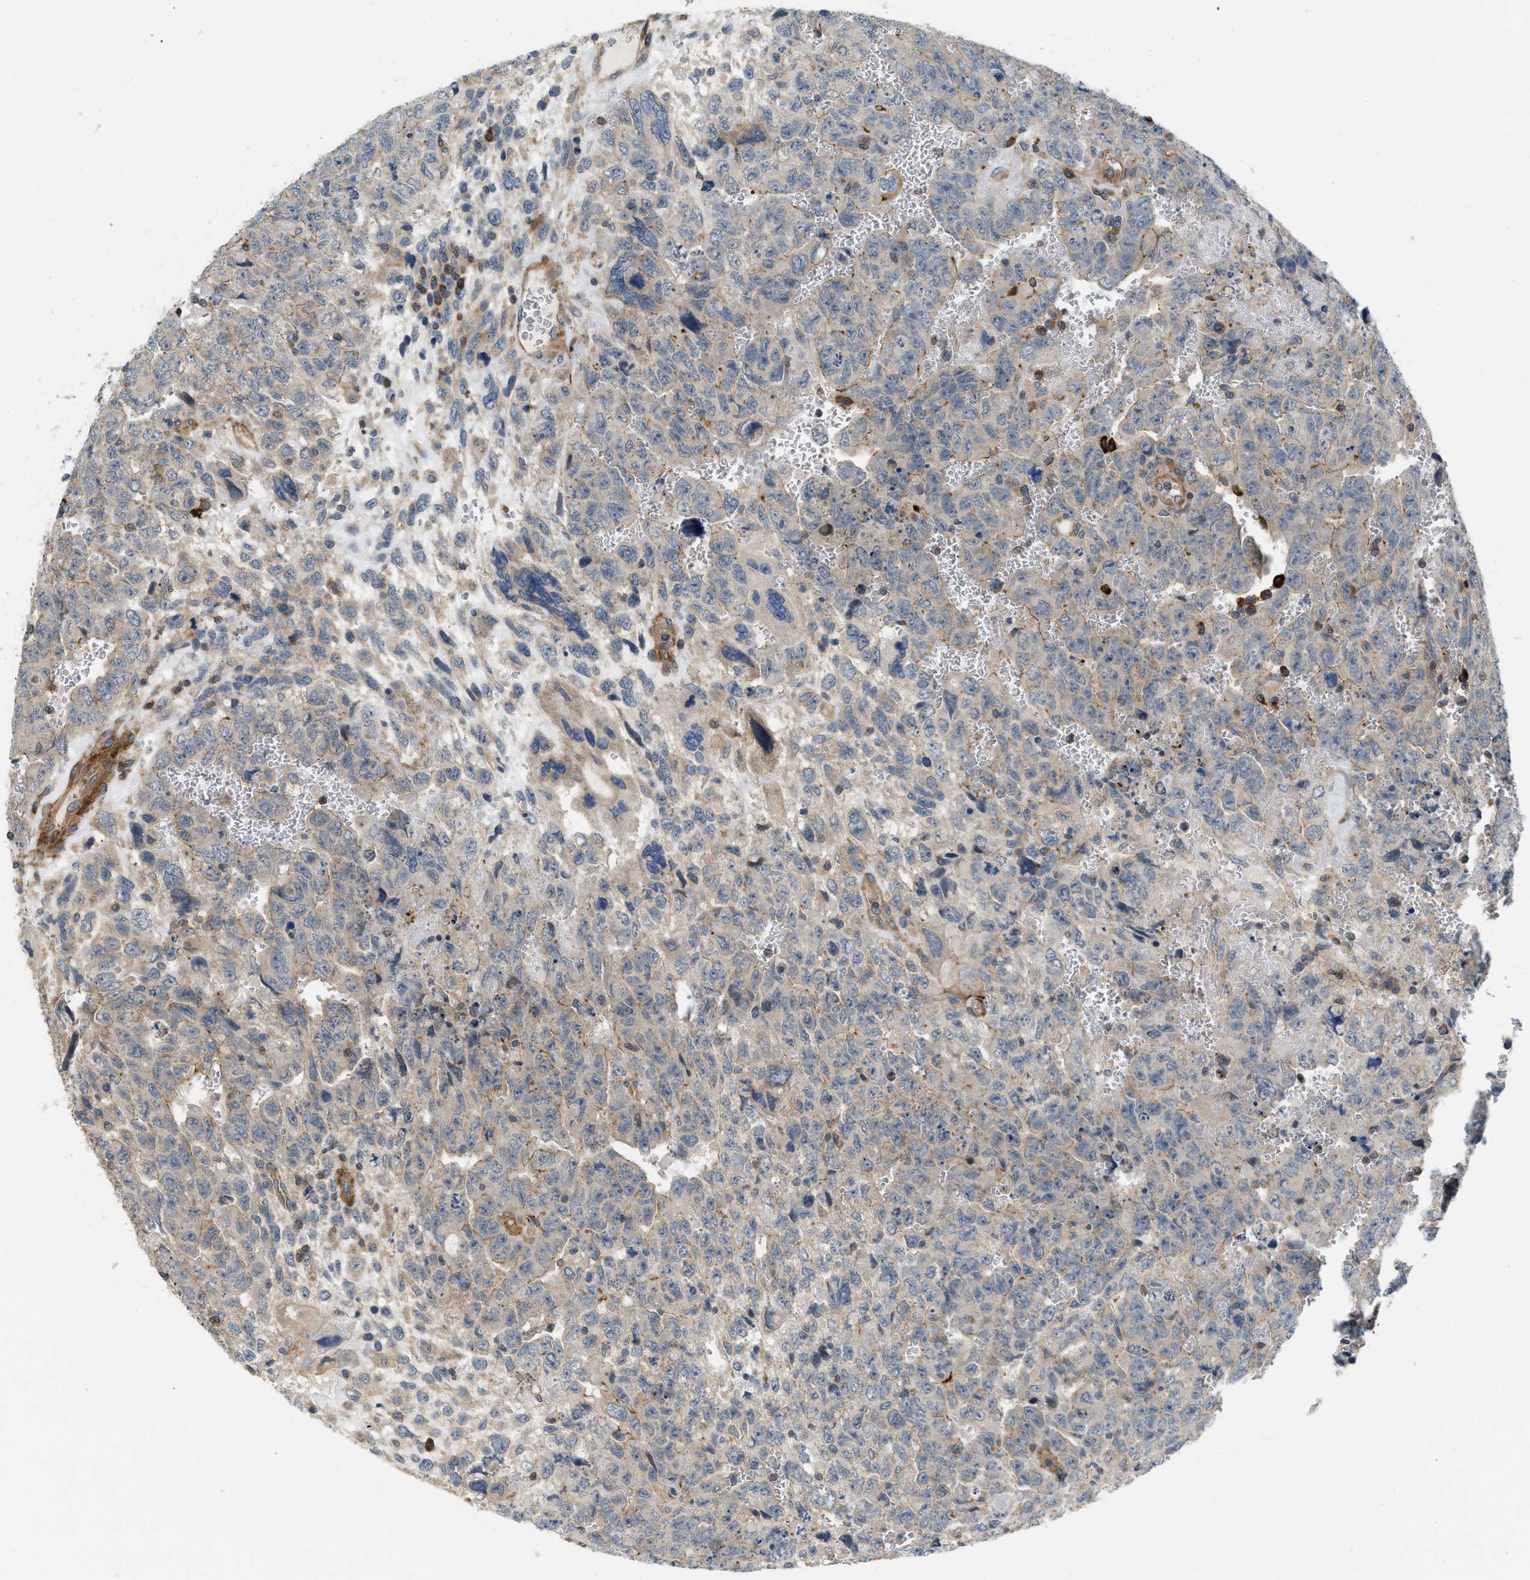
{"staining": {"intensity": "negative", "quantity": "none", "location": "none"}, "tissue": "testis cancer", "cell_type": "Tumor cells", "image_type": "cancer", "snomed": [{"axis": "morphology", "description": "Carcinoma, Embryonal, NOS"}, {"axis": "topography", "description": "Testis"}], "caption": "Testis cancer (embryonal carcinoma) was stained to show a protein in brown. There is no significant staining in tumor cells.", "gene": "BTN3A2", "patient": {"sex": "male", "age": 28}}